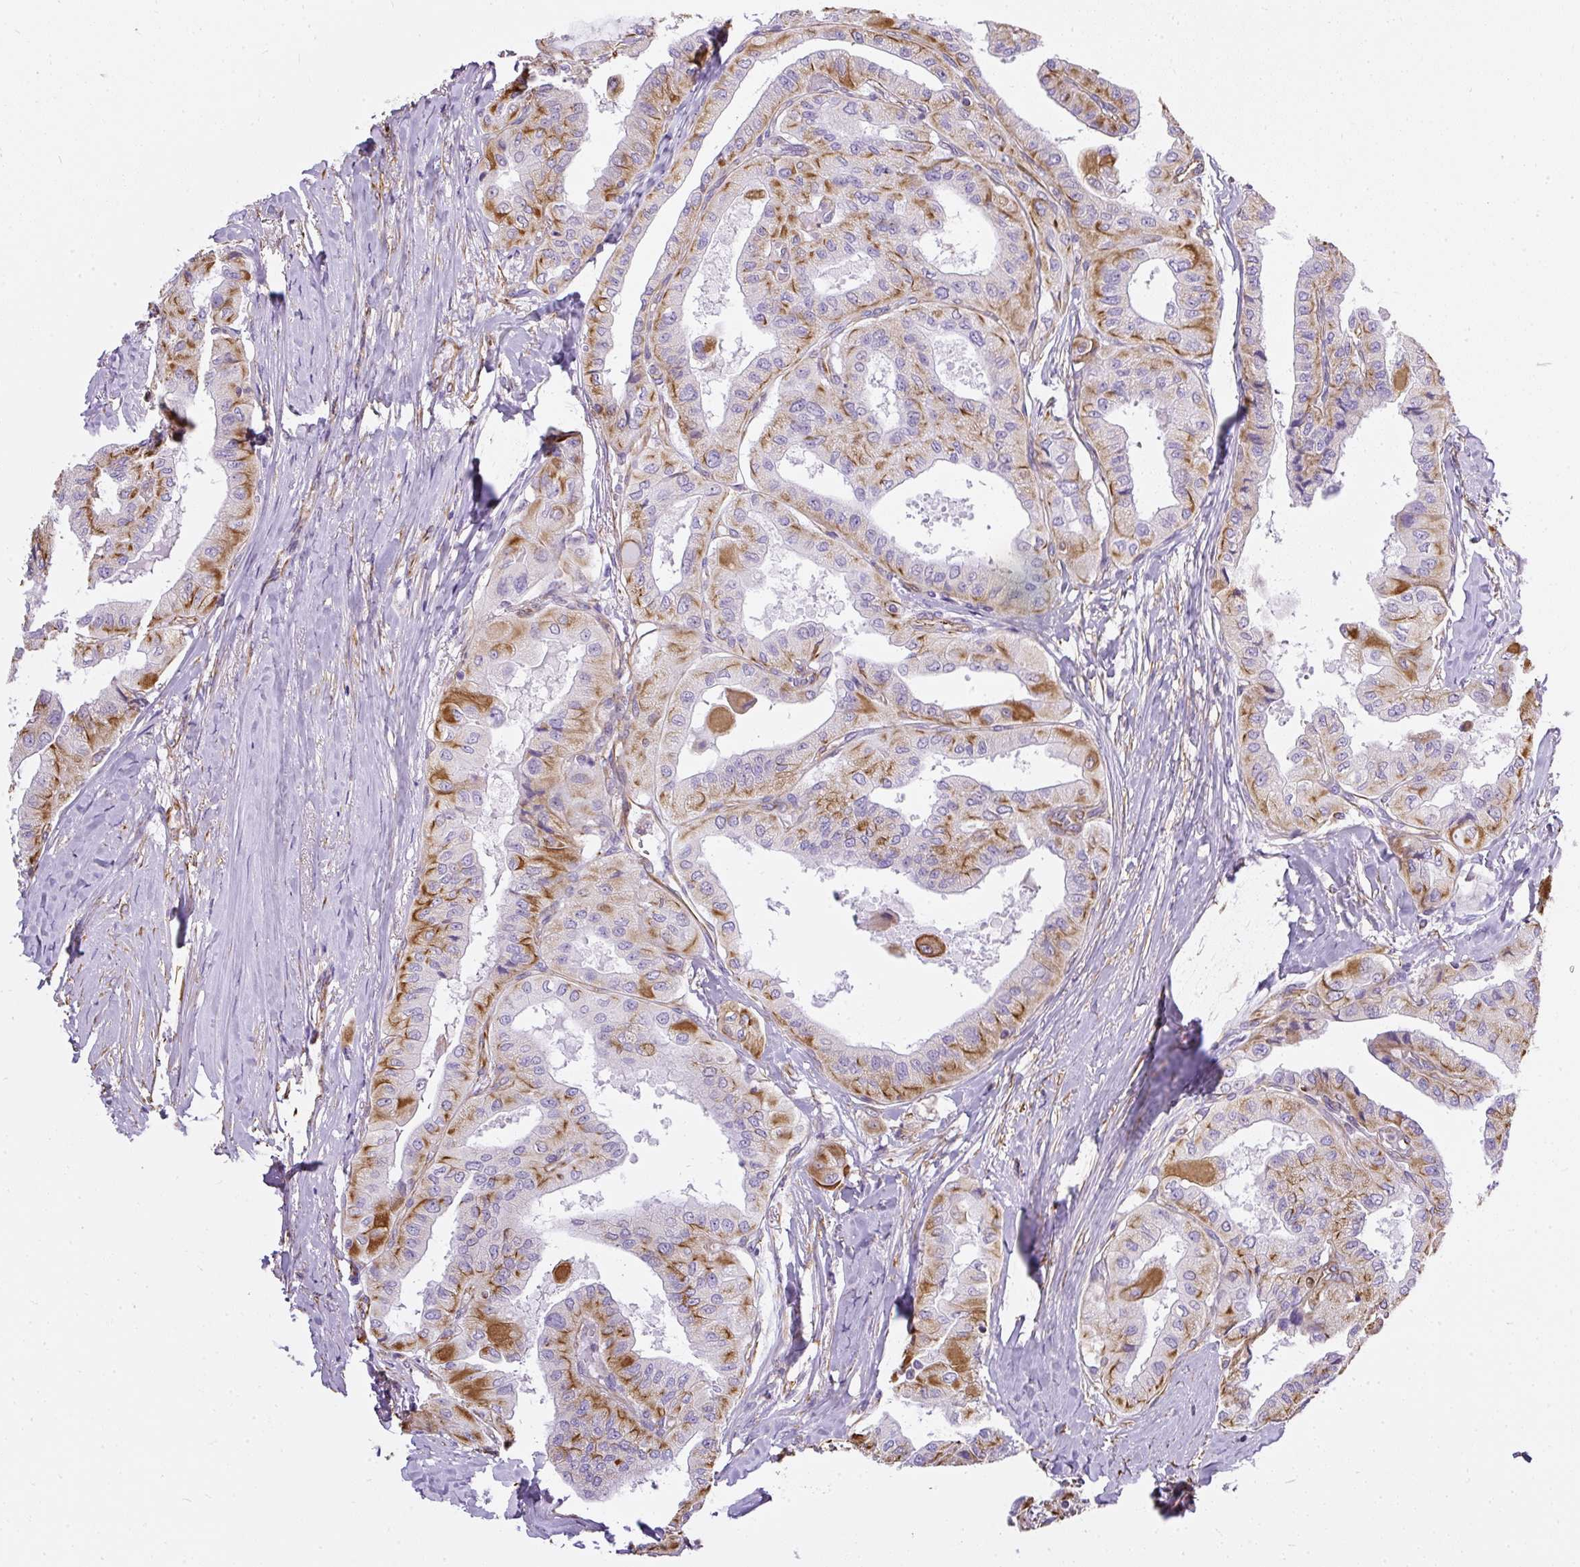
{"staining": {"intensity": "strong", "quantity": "25%-75%", "location": "cytoplasmic/membranous"}, "tissue": "thyroid cancer", "cell_type": "Tumor cells", "image_type": "cancer", "snomed": [{"axis": "morphology", "description": "Normal tissue, NOS"}, {"axis": "morphology", "description": "Papillary adenocarcinoma, NOS"}, {"axis": "topography", "description": "Thyroid gland"}], "caption": "A brown stain shows strong cytoplasmic/membranous positivity of a protein in papillary adenocarcinoma (thyroid) tumor cells. Nuclei are stained in blue.", "gene": "PLS1", "patient": {"sex": "female", "age": 59}}